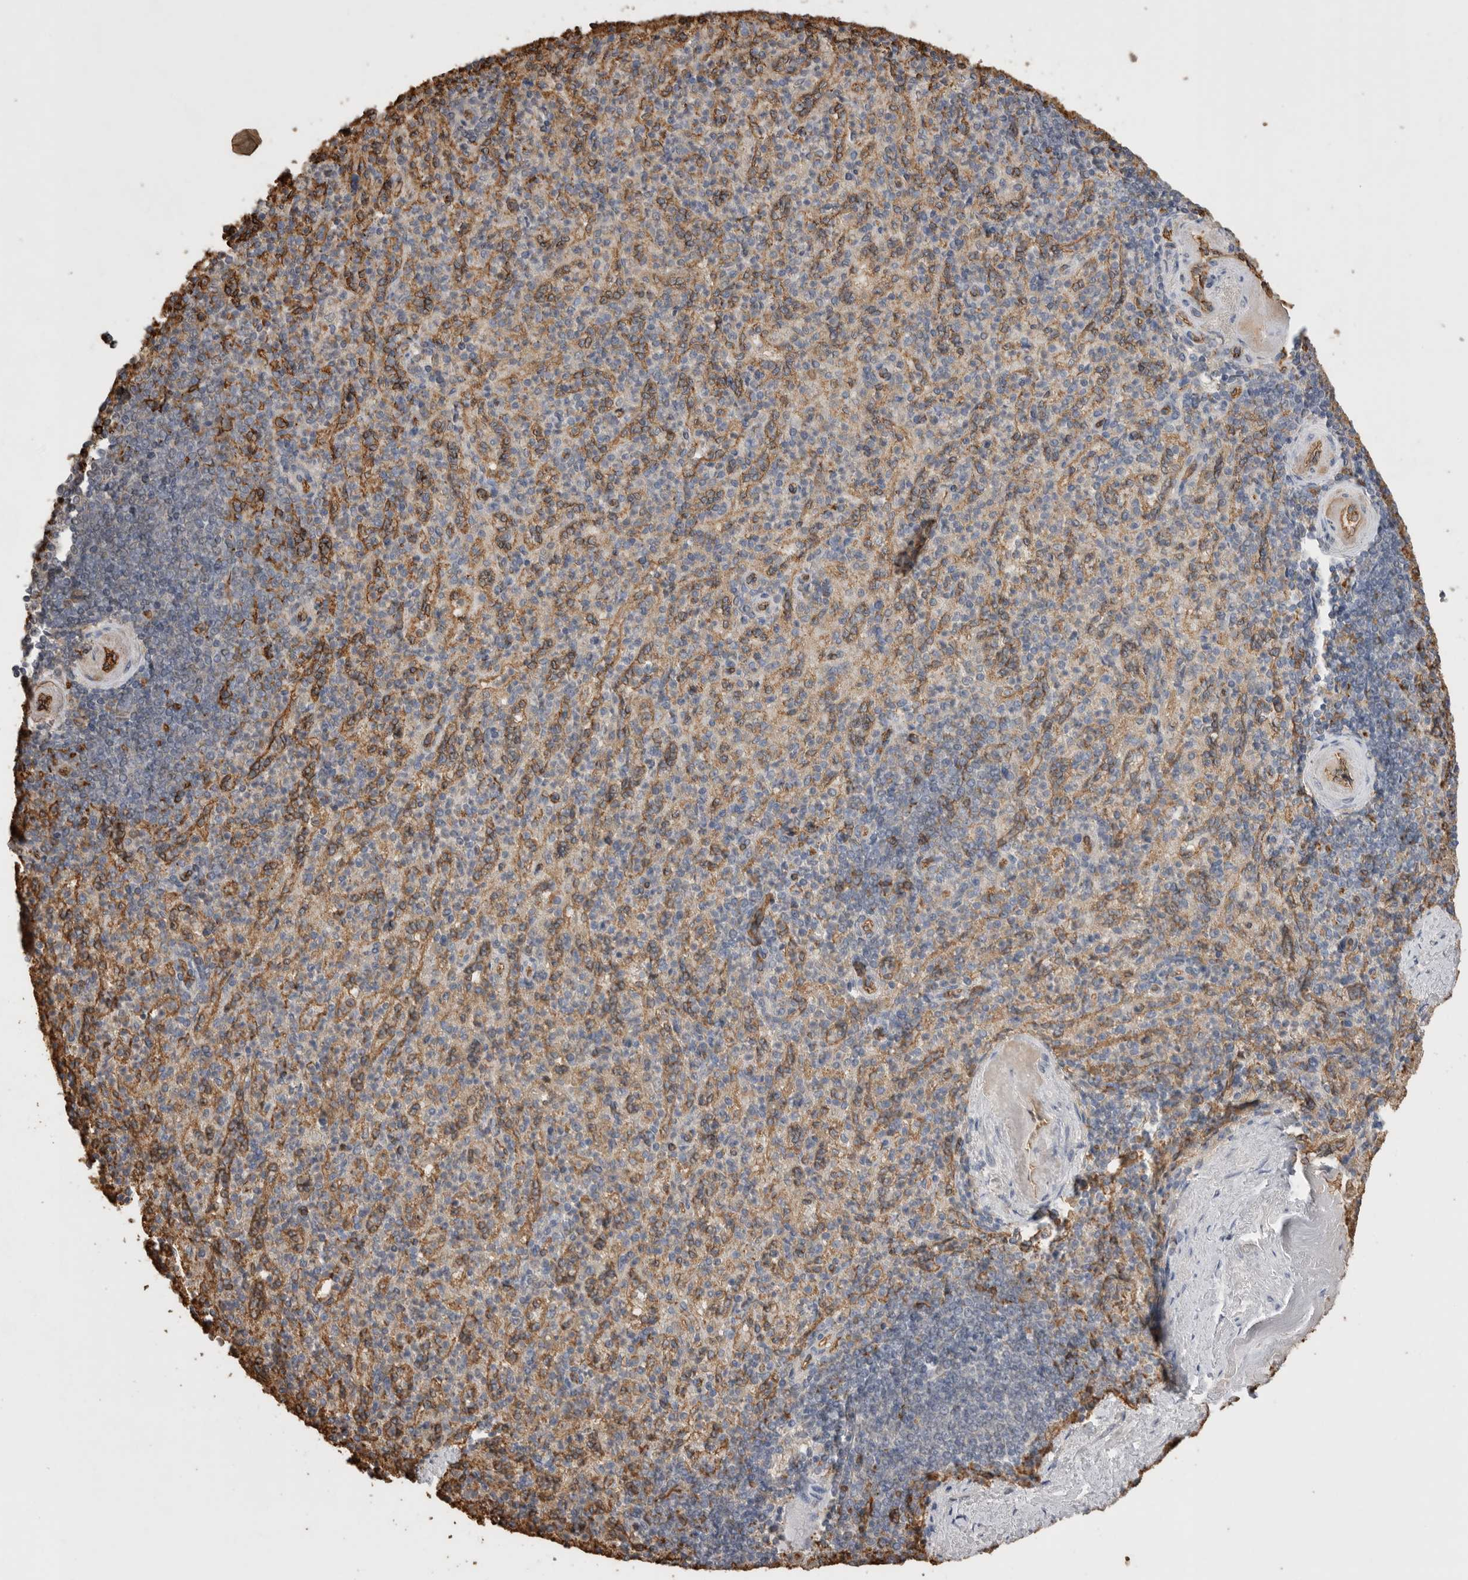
{"staining": {"intensity": "negative", "quantity": "none", "location": "none"}, "tissue": "spleen", "cell_type": "Cells in red pulp", "image_type": "normal", "snomed": [{"axis": "morphology", "description": "Normal tissue, NOS"}, {"axis": "topography", "description": "Spleen"}], "caption": "DAB (3,3'-diaminobenzidine) immunohistochemical staining of unremarkable spleen reveals no significant expression in cells in red pulp. (DAB (3,3'-diaminobenzidine) immunohistochemistry (IHC), high magnification).", "gene": "IL27", "patient": {"sex": "female", "age": 74}}